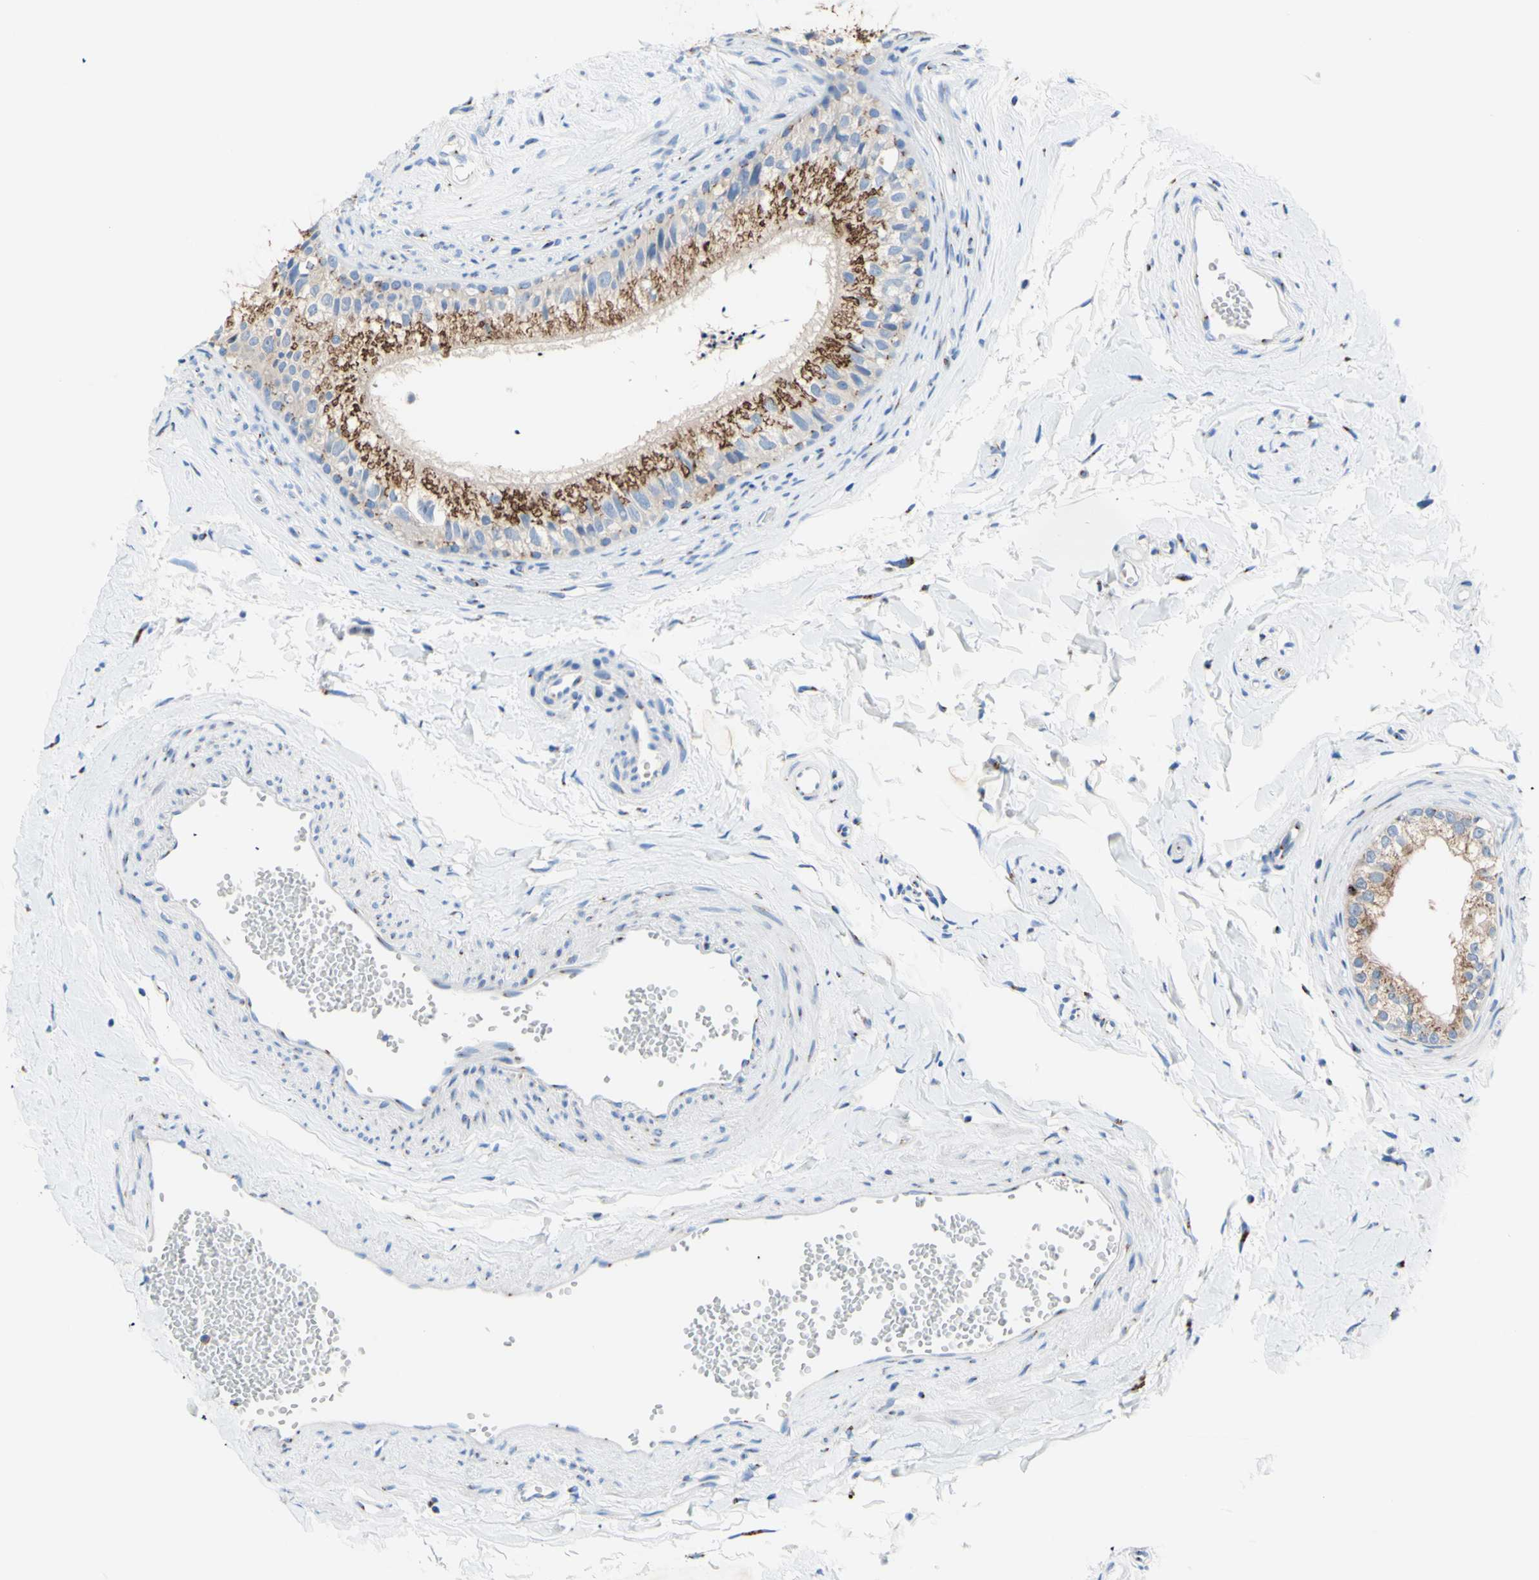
{"staining": {"intensity": "moderate", "quantity": "25%-75%", "location": "cytoplasmic/membranous"}, "tissue": "epididymis", "cell_type": "Glandular cells", "image_type": "normal", "snomed": [{"axis": "morphology", "description": "Normal tissue, NOS"}, {"axis": "topography", "description": "Epididymis"}], "caption": "Unremarkable epididymis shows moderate cytoplasmic/membranous expression in about 25%-75% of glandular cells, visualized by immunohistochemistry.", "gene": "GALNT2", "patient": {"sex": "male", "age": 56}}